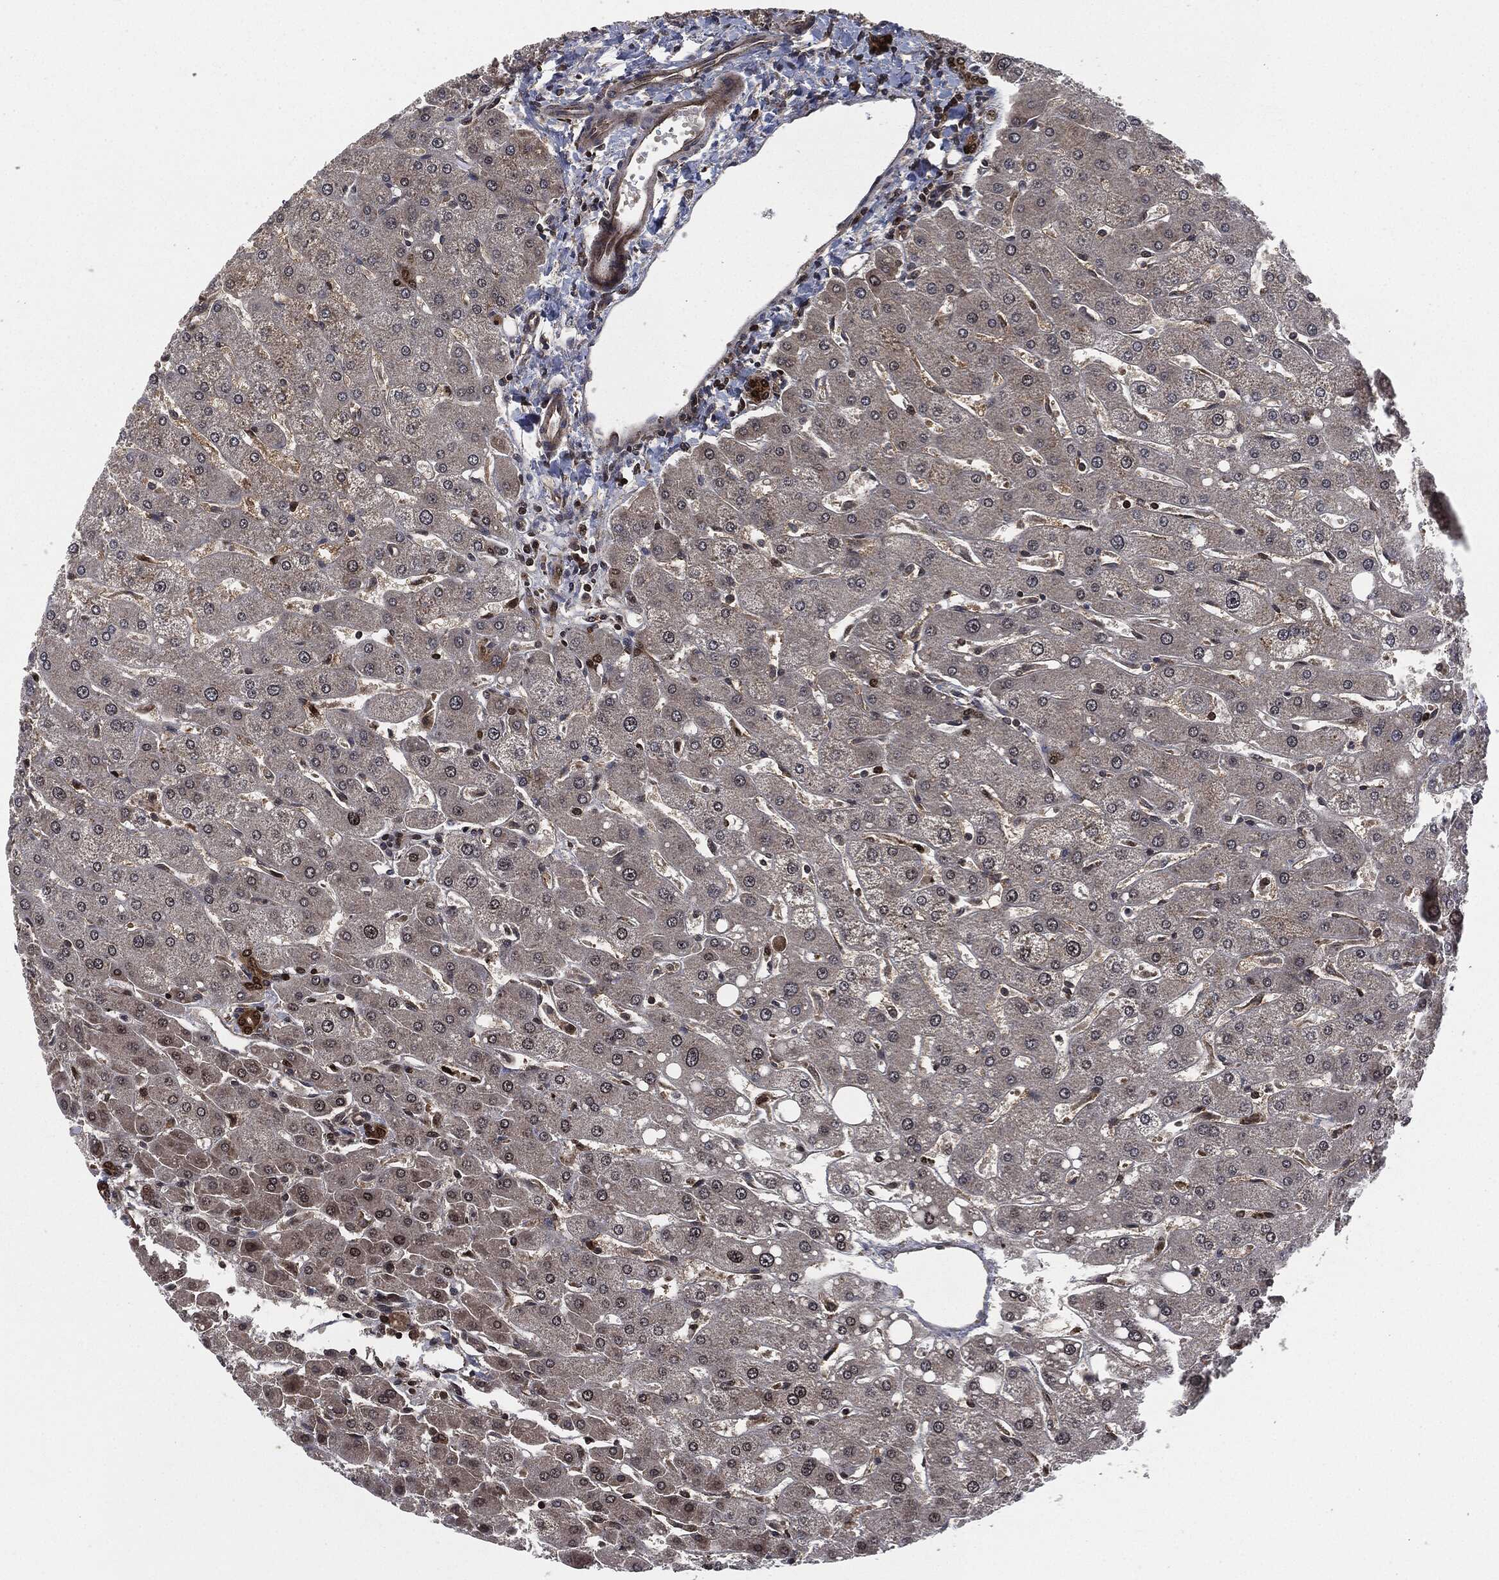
{"staining": {"intensity": "strong", "quantity": ">75%", "location": "cytoplasmic/membranous"}, "tissue": "liver", "cell_type": "Cholangiocytes", "image_type": "normal", "snomed": [{"axis": "morphology", "description": "Normal tissue, NOS"}, {"axis": "topography", "description": "Liver"}], "caption": "Immunohistochemical staining of benign liver reveals >75% levels of strong cytoplasmic/membranous protein staining in about >75% of cholangiocytes.", "gene": "HRAS", "patient": {"sex": "male", "age": 67}}